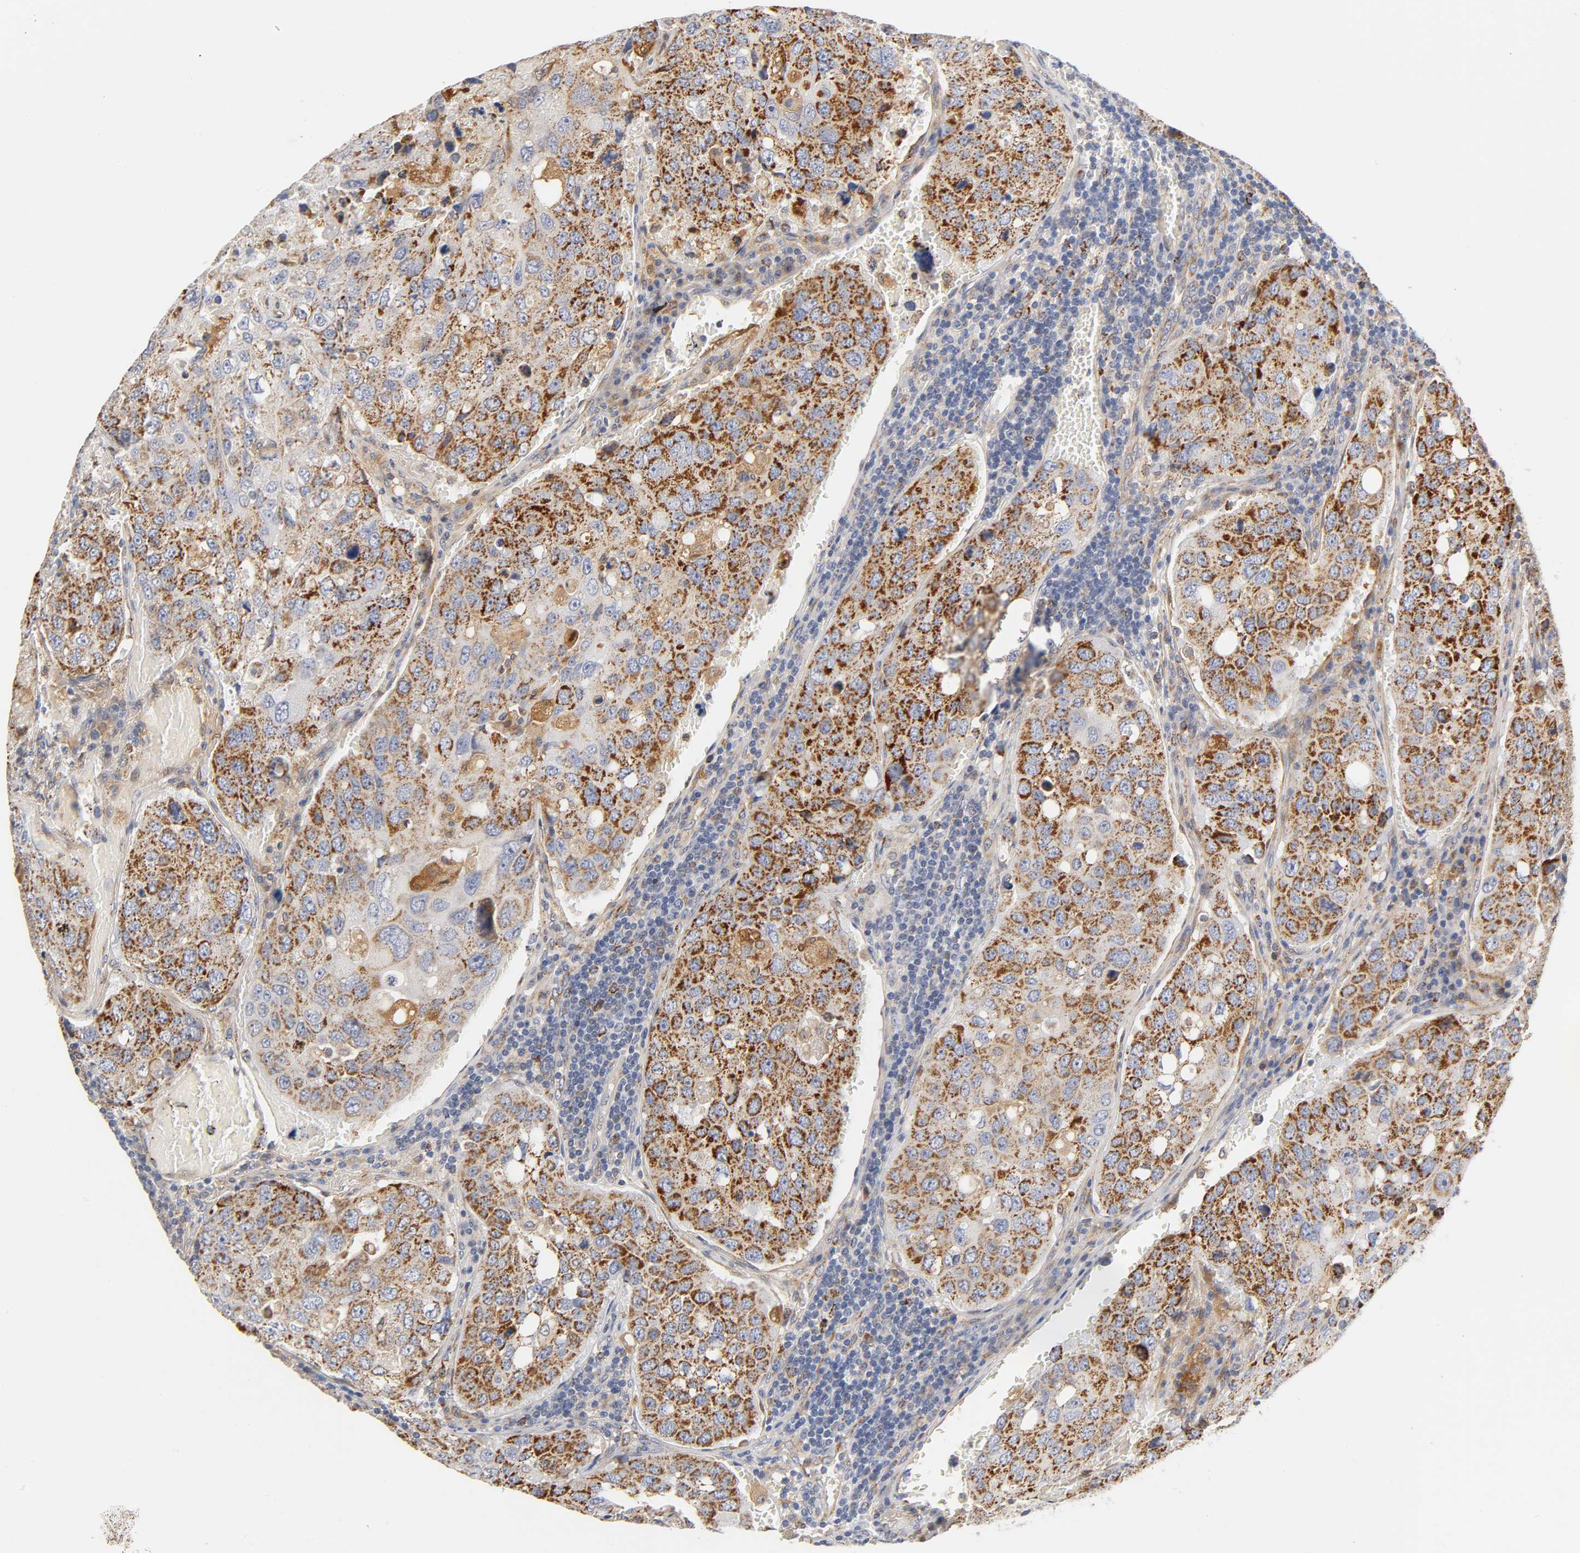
{"staining": {"intensity": "strong", "quantity": ">75%", "location": "cytoplasmic/membranous"}, "tissue": "urothelial cancer", "cell_type": "Tumor cells", "image_type": "cancer", "snomed": [{"axis": "morphology", "description": "Urothelial carcinoma, High grade"}, {"axis": "topography", "description": "Lymph node"}, {"axis": "topography", "description": "Urinary bladder"}], "caption": "The photomicrograph exhibits staining of urothelial cancer, revealing strong cytoplasmic/membranous protein staining (brown color) within tumor cells.", "gene": "ISG15", "patient": {"sex": "male", "age": 51}}